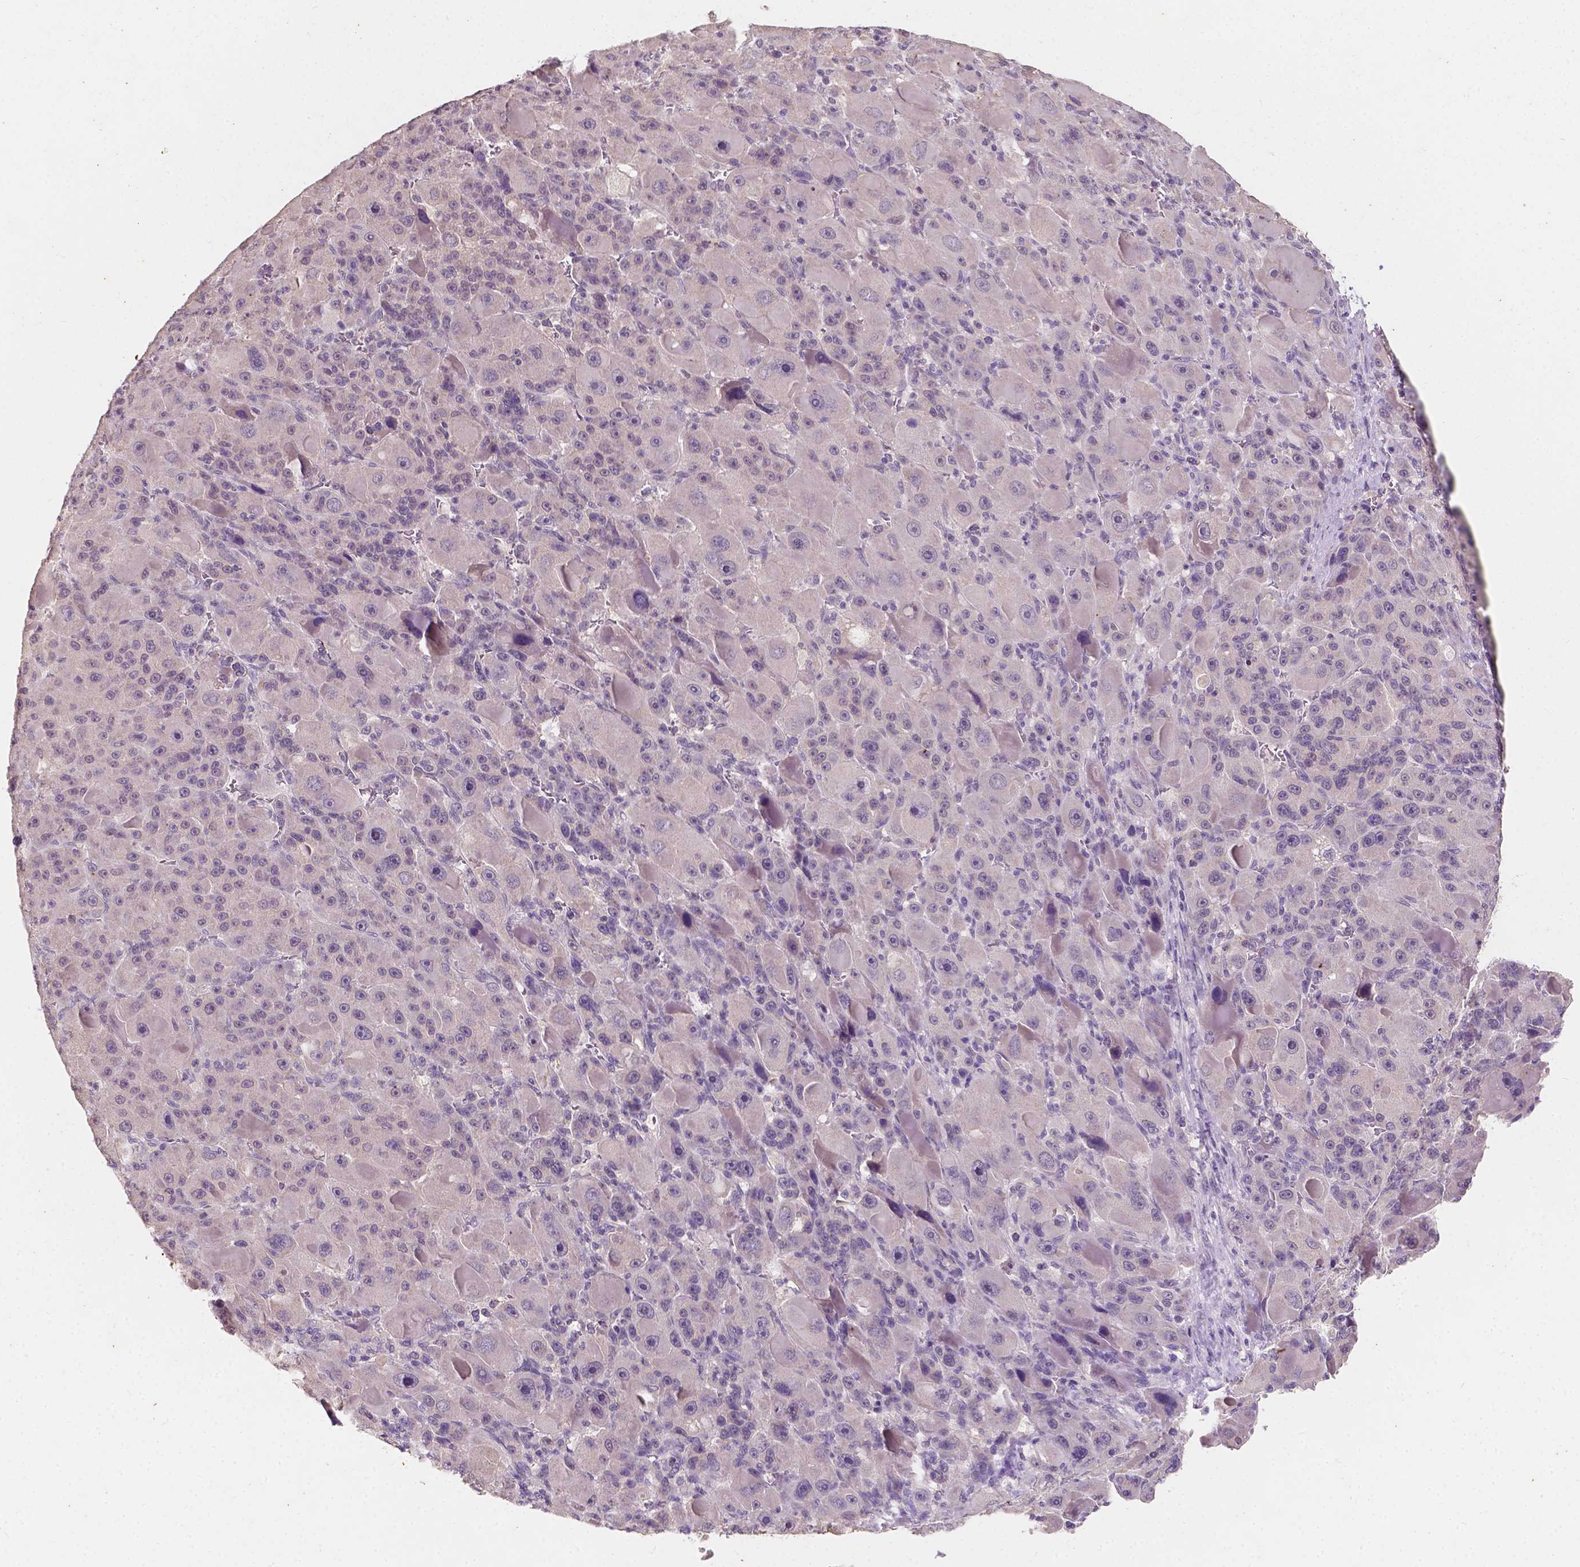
{"staining": {"intensity": "negative", "quantity": "none", "location": "none"}, "tissue": "liver cancer", "cell_type": "Tumor cells", "image_type": "cancer", "snomed": [{"axis": "morphology", "description": "Carcinoma, Hepatocellular, NOS"}, {"axis": "topography", "description": "Liver"}], "caption": "Micrograph shows no protein staining in tumor cells of liver cancer tissue. (DAB immunohistochemistry (IHC), high magnification).", "gene": "TAL1", "patient": {"sex": "male", "age": 76}}